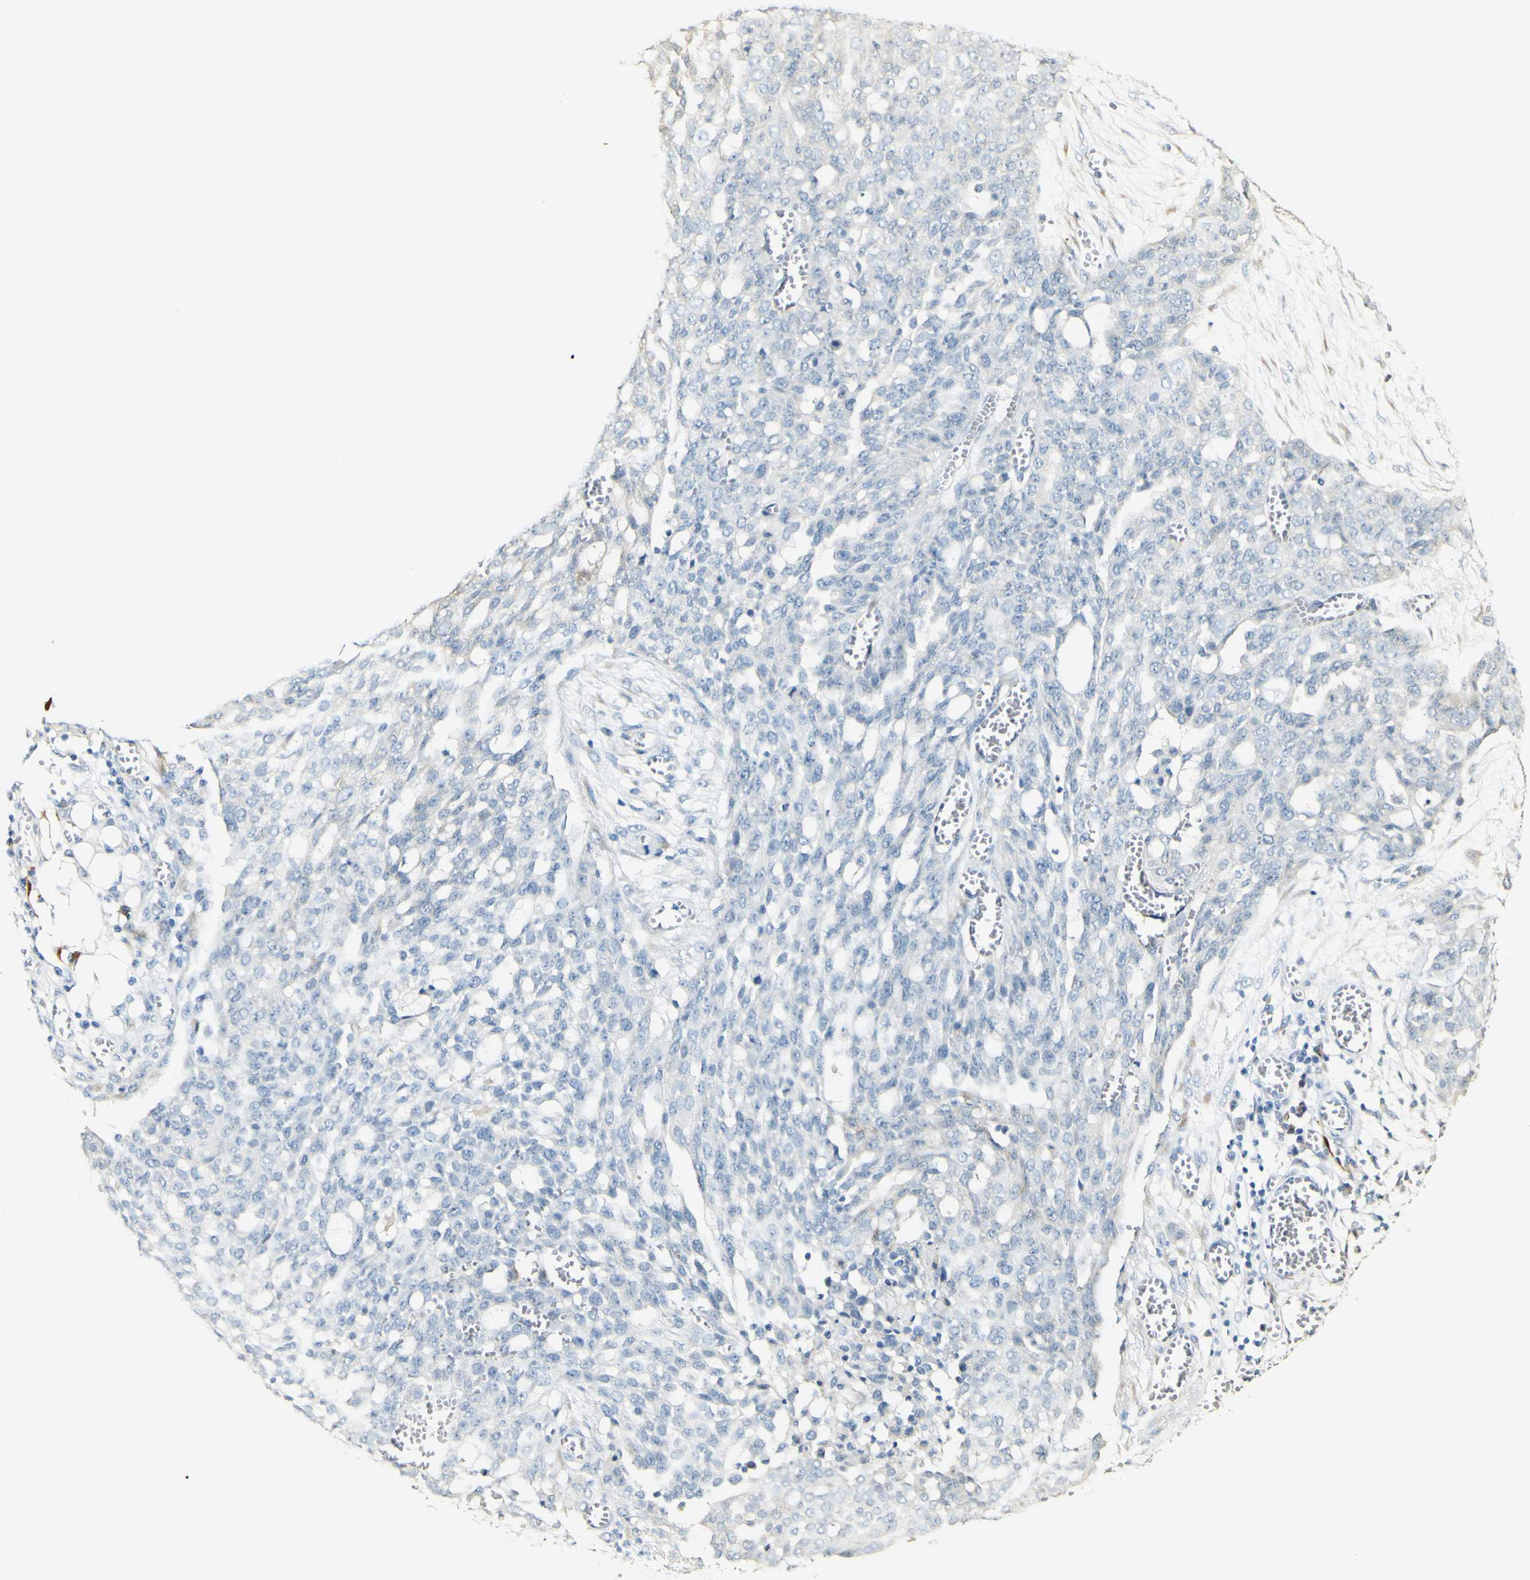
{"staining": {"intensity": "negative", "quantity": "none", "location": "none"}, "tissue": "ovarian cancer", "cell_type": "Tumor cells", "image_type": "cancer", "snomed": [{"axis": "morphology", "description": "Cystadenocarcinoma, serous, NOS"}, {"axis": "topography", "description": "Soft tissue"}, {"axis": "topography", "description": "Ovary"}], "caption": "The IHC photomicrograph has no significant staining in tumor cells of serous cystadenocarcinoma (ovarian) tissue.", "gene": "FMO3", "patient": {"sex": "female", "age": 57}}